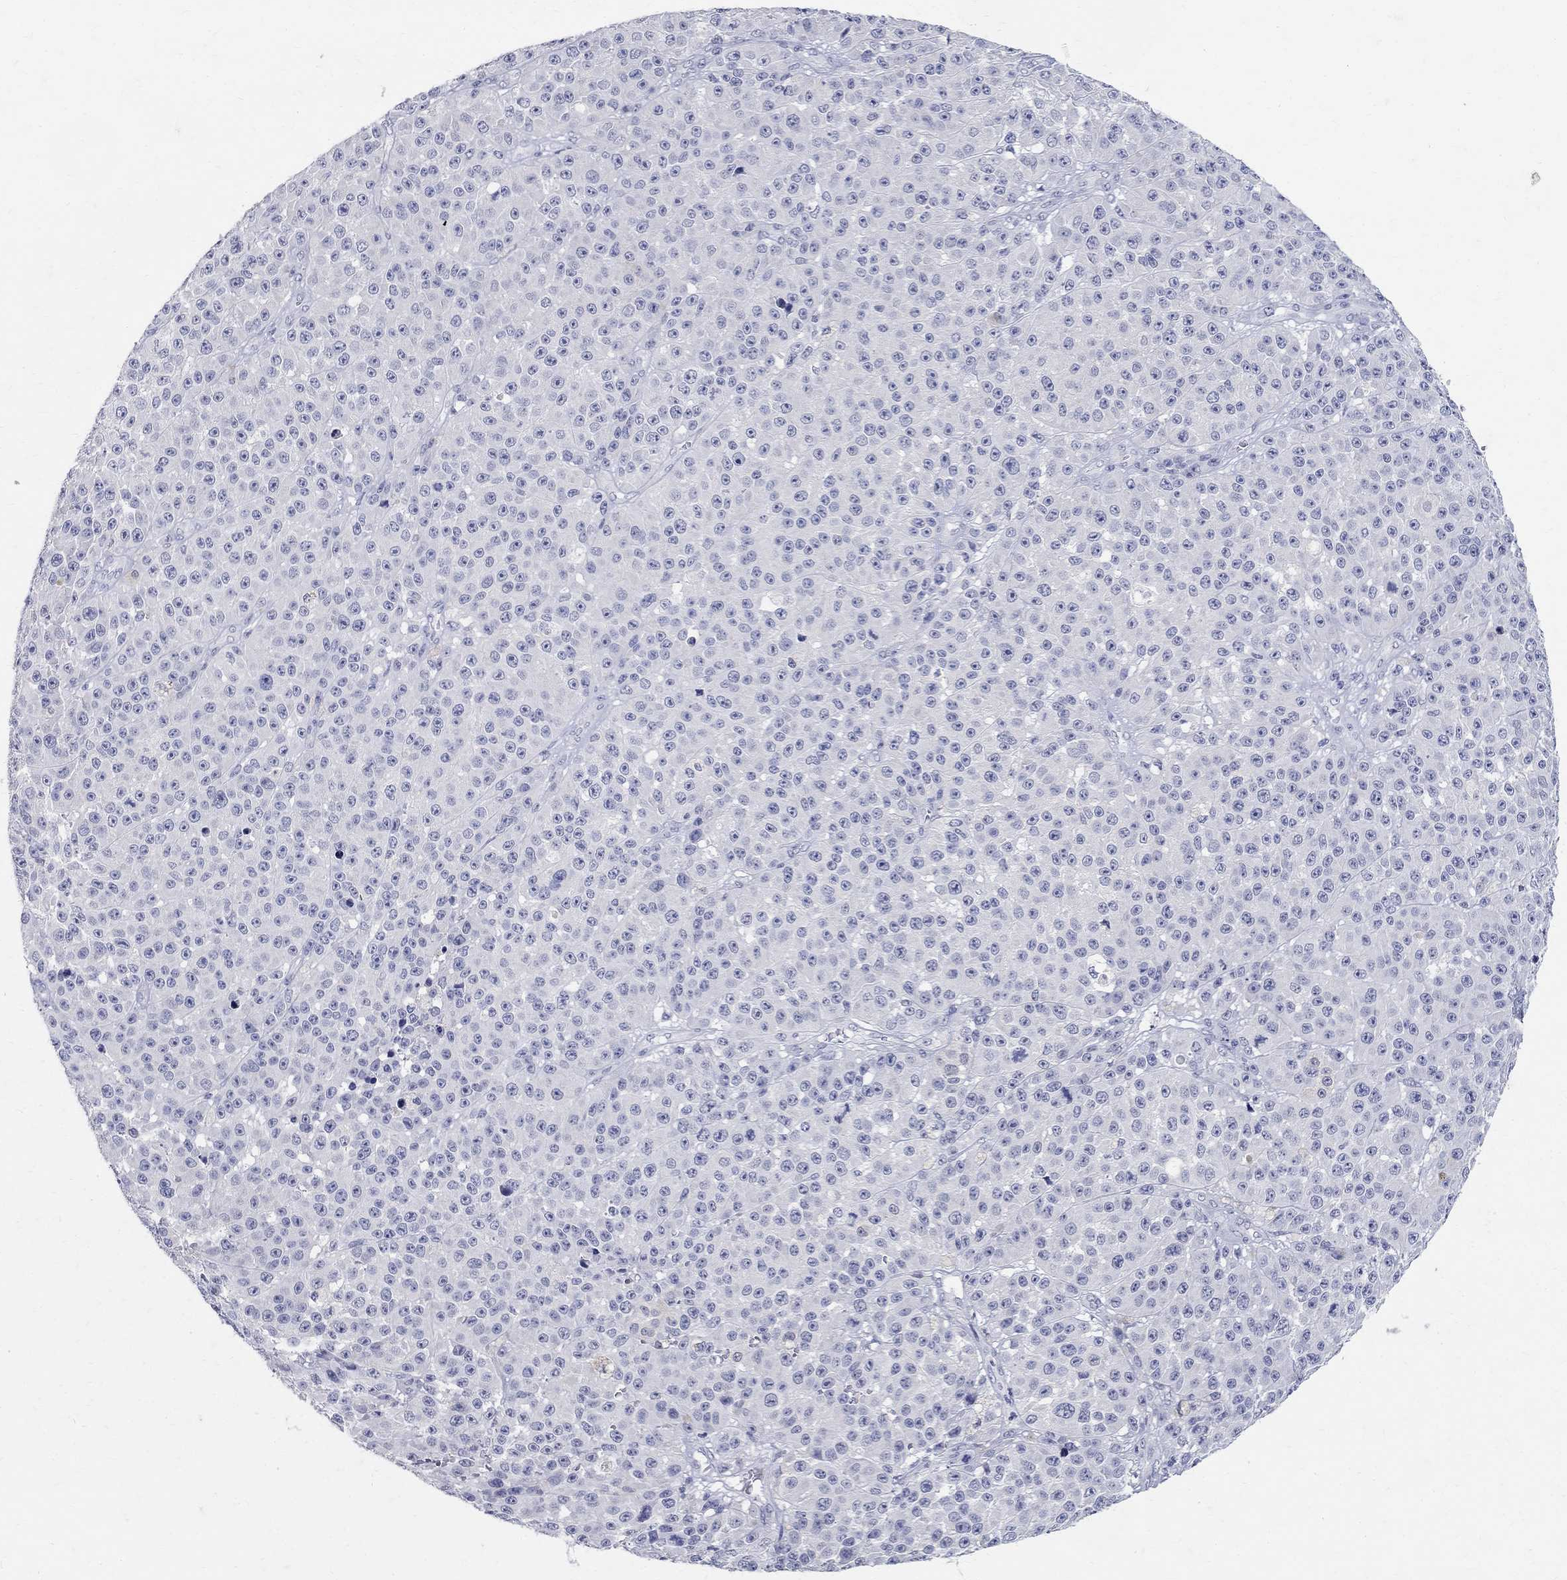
{"staining": {"intensity": "negative", "quantity": "none", "location": "none"}, "tissue": "melanoma", "cell_type": "Tumor cells", "image_type": "cancer", "snomed": [{"axis": "morphology", "description": "Malignant melanoma, NOS"}, {"axis": "topography", "description": "Skin"}], "caption": "An IHC photomicrograph of melanoma is shown. There is no staining in tumor cells of melanoma.", "gene": "SOX2", "patient": {"sex": "female", "age": 58}}